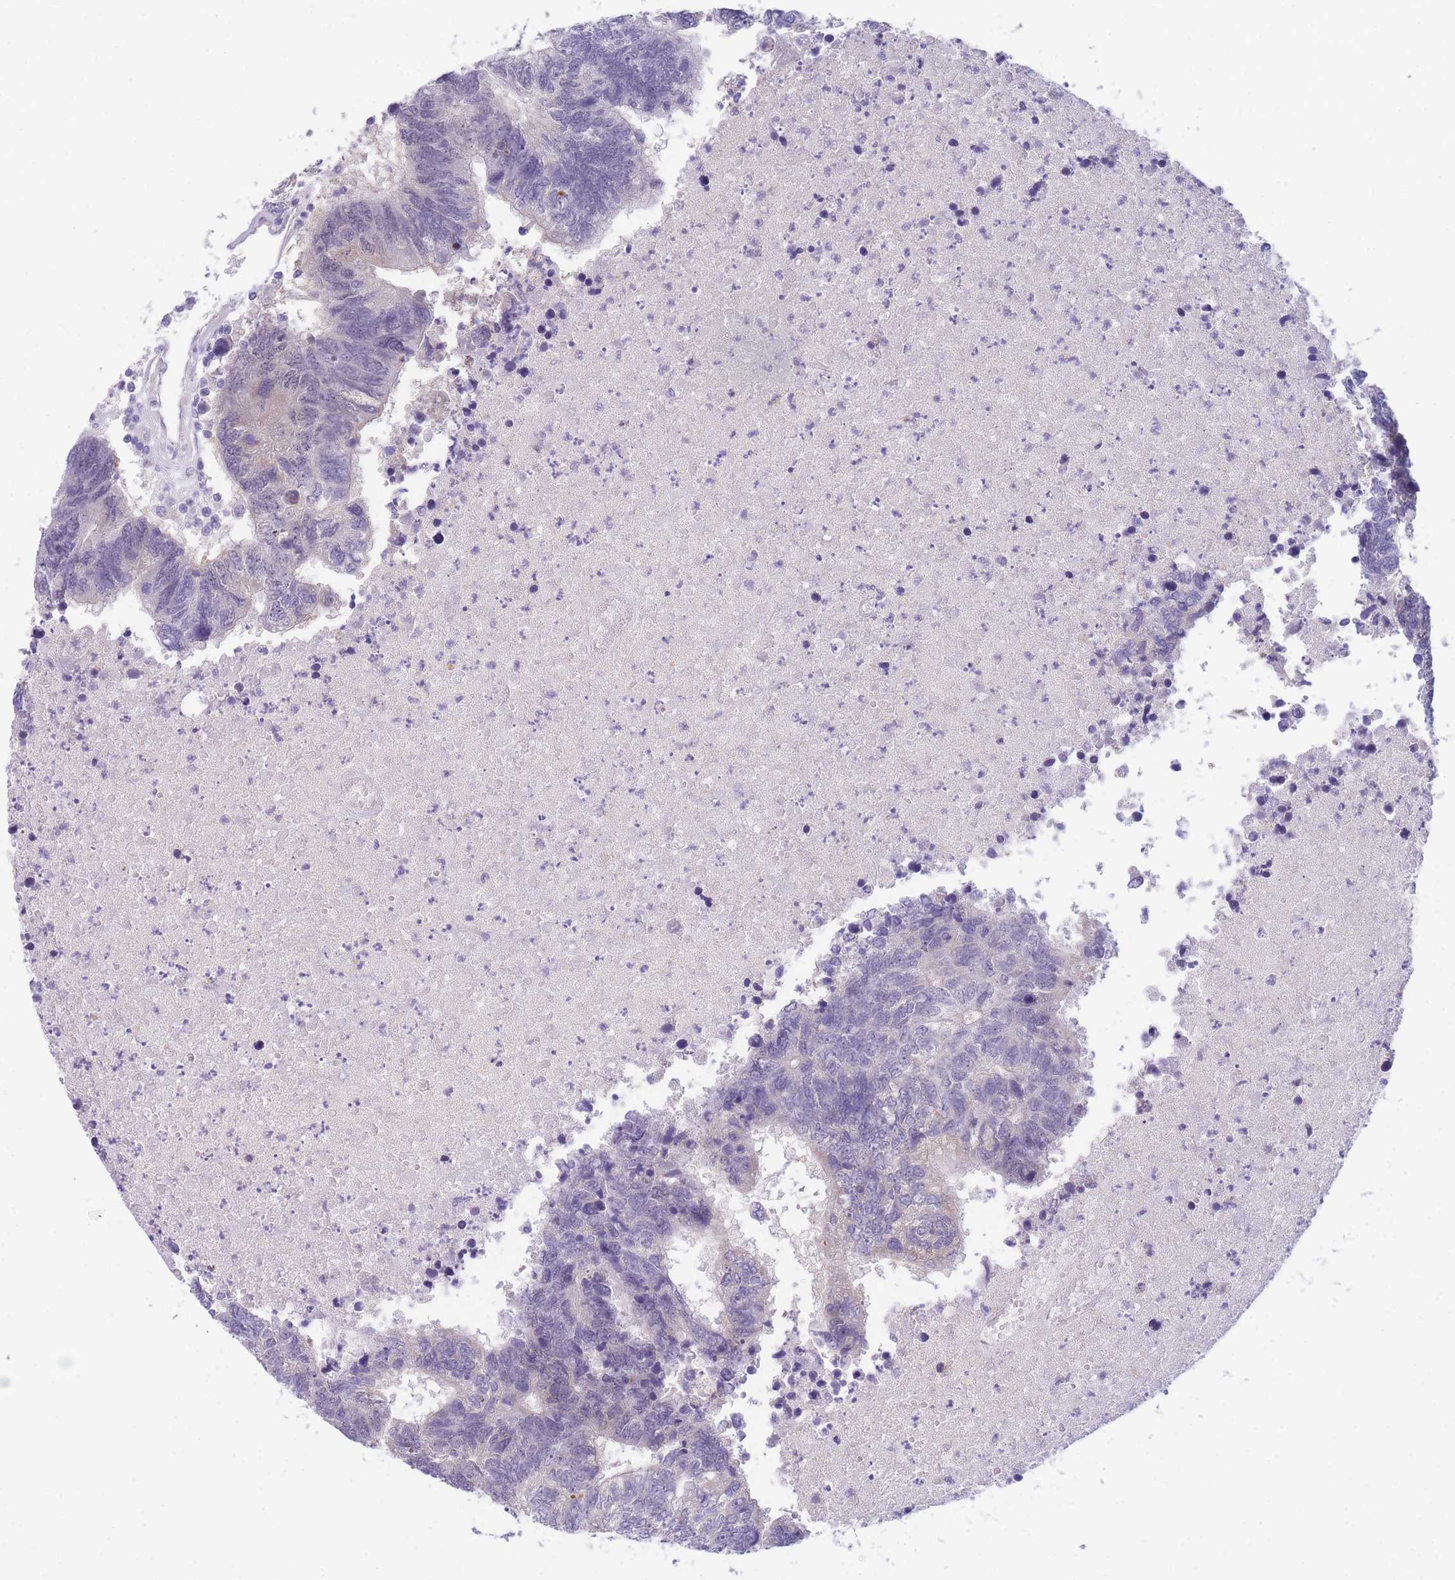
{"staining": {"intensity": "weak", "quantity": "<25%", "location": "cytoplasmic/membranous"}, "tissue": "colorectal cancer", "cell_type": "Tumor cells", "image_type": "cancer", "snomed": [{"axis": "morphology", "description": "Adenocarcinoma, NOS"}, {"axis": "topography", "description": "Colon"}], "caption": "Adenocarcinoma (colorectal) stained for a protein using immunohistochemistry (IHC) demonstrates no staining tumor cells.", "gene": "DDX49", "patient": {"sex": "female", "age": 48}}